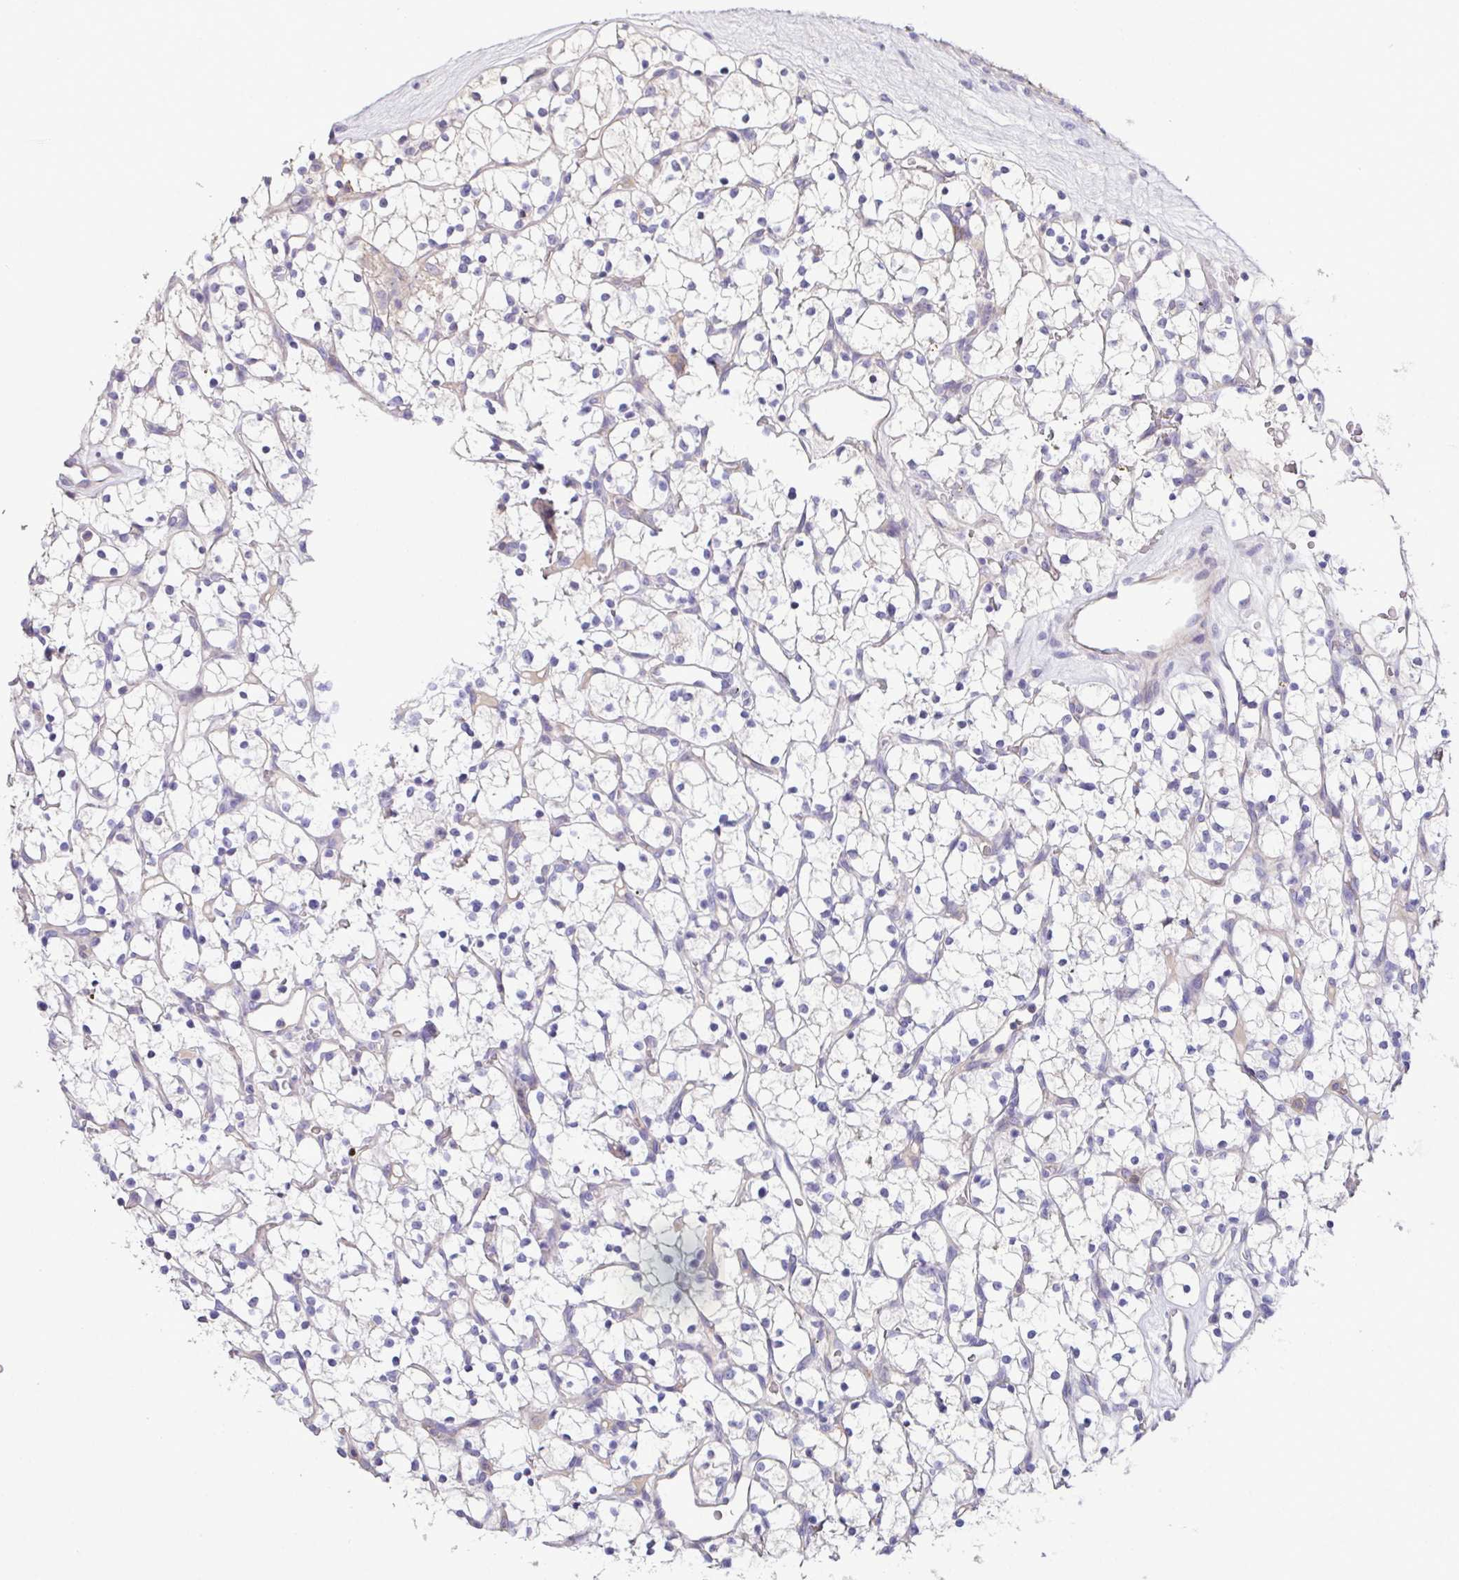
{"staining": {"intensity": "negative", "quantity": "none", "location": "none"}, "tissue": "renal cancer", "cell_type": "Tumor cells", "image_type": "cancer", "snomed": [{"axis": "morphology", "description": "Adenocarcinoma, NOS"}, {"axis": "topography", "description": "Kidney"}], "caption": "Photomicrograph shows no protein positivity in tumor cells of renal adenocarcinoma tissue.", "gene": "MARCO", "patient": {"sex": "female", "age": 64}}